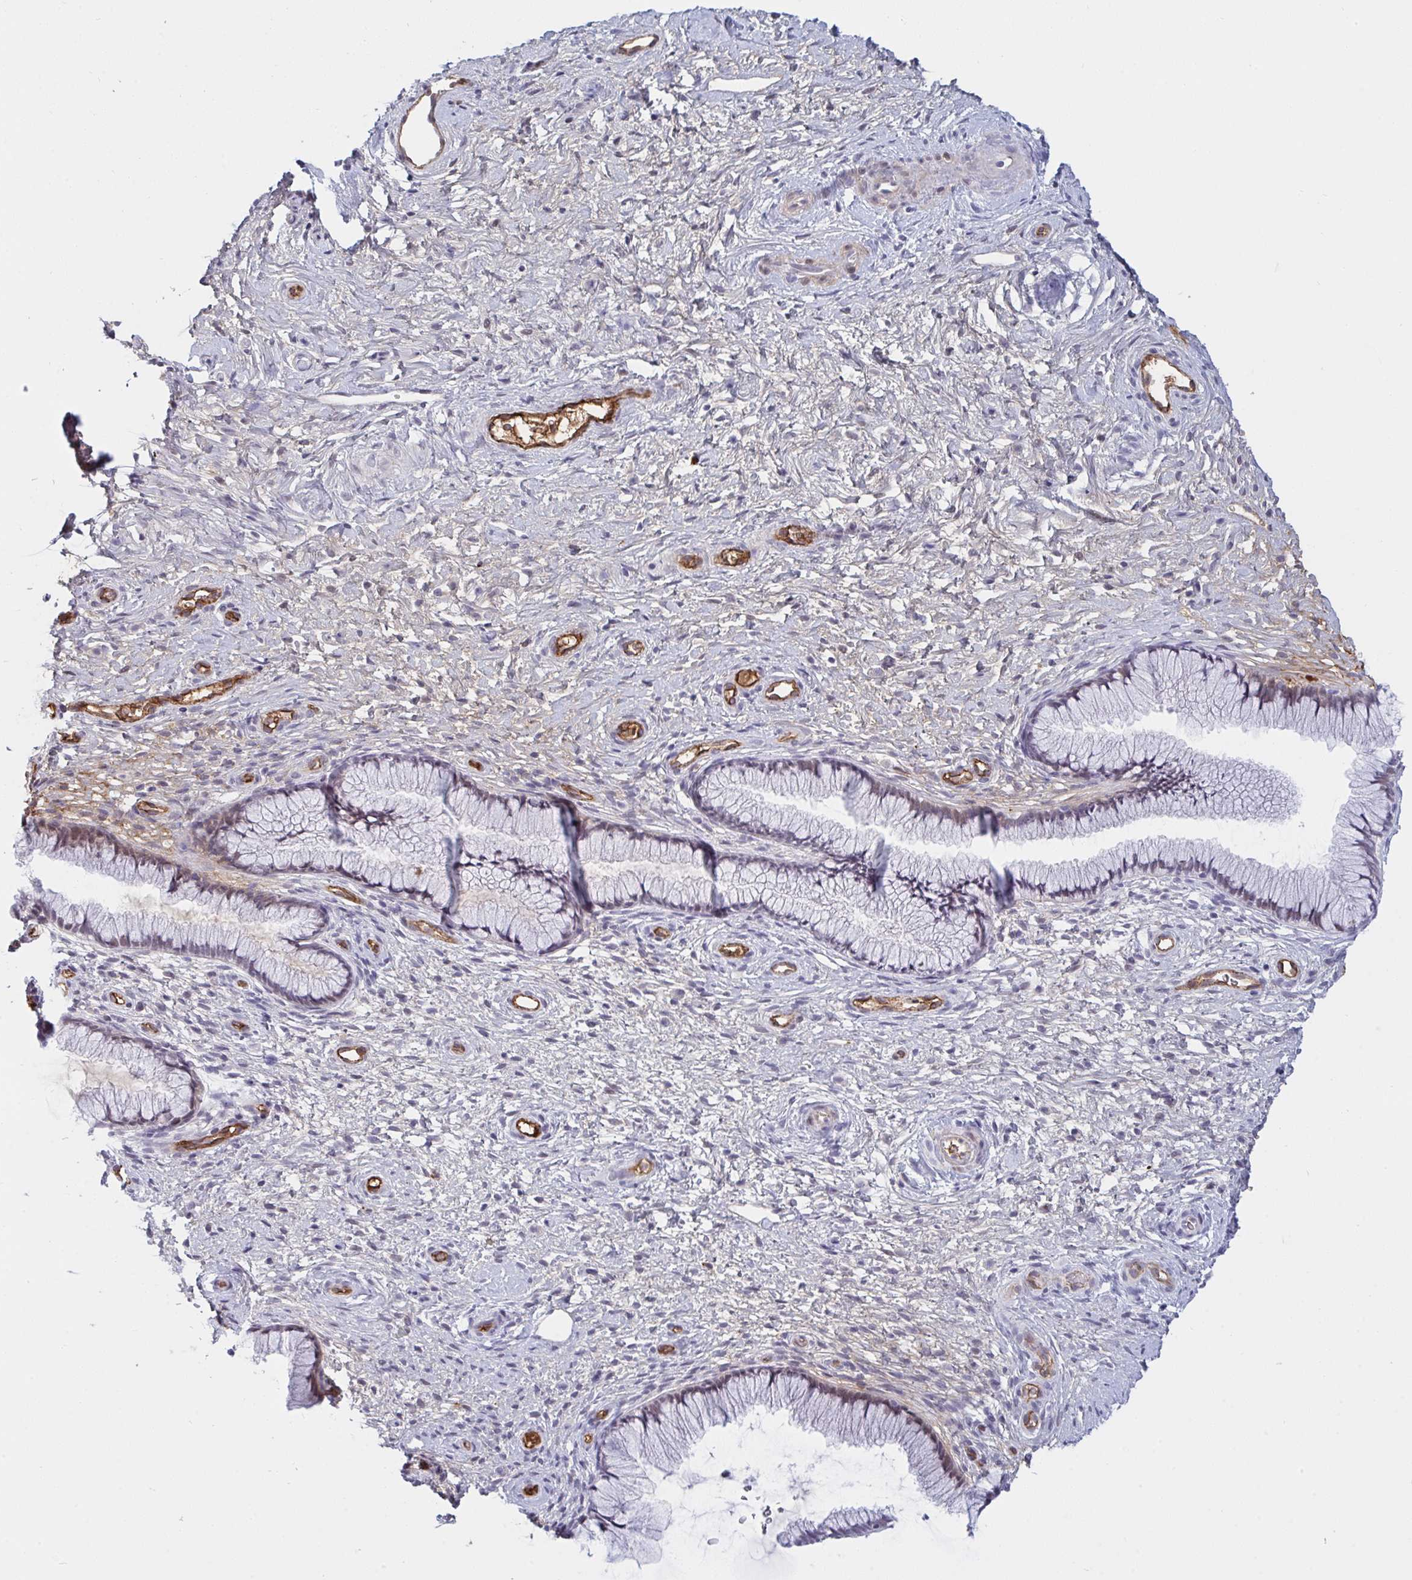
{"staining": {"intensity": "moderate", "quantity": "<25%", "location": "nuclear"}, "tissue": "cervix", "cell_type": "Glandular cells", "image_type": "normal", "snomed": [{"axis": "morphology", "description": "Normal tissue, NOS"}, {"axis": "topography", "description": "Cervix"}], "caption": "Unremarkable cervix reveals moderate nuclear staining in about <25% of glandular cells, visualized by immunohistochemistry. (DAB (3,3'-diaminobenzidine) IHC with brightfield microscopy, high magnification).", "gene": "DSCAML1", "patient": {"sex": "female", "age": 34}}